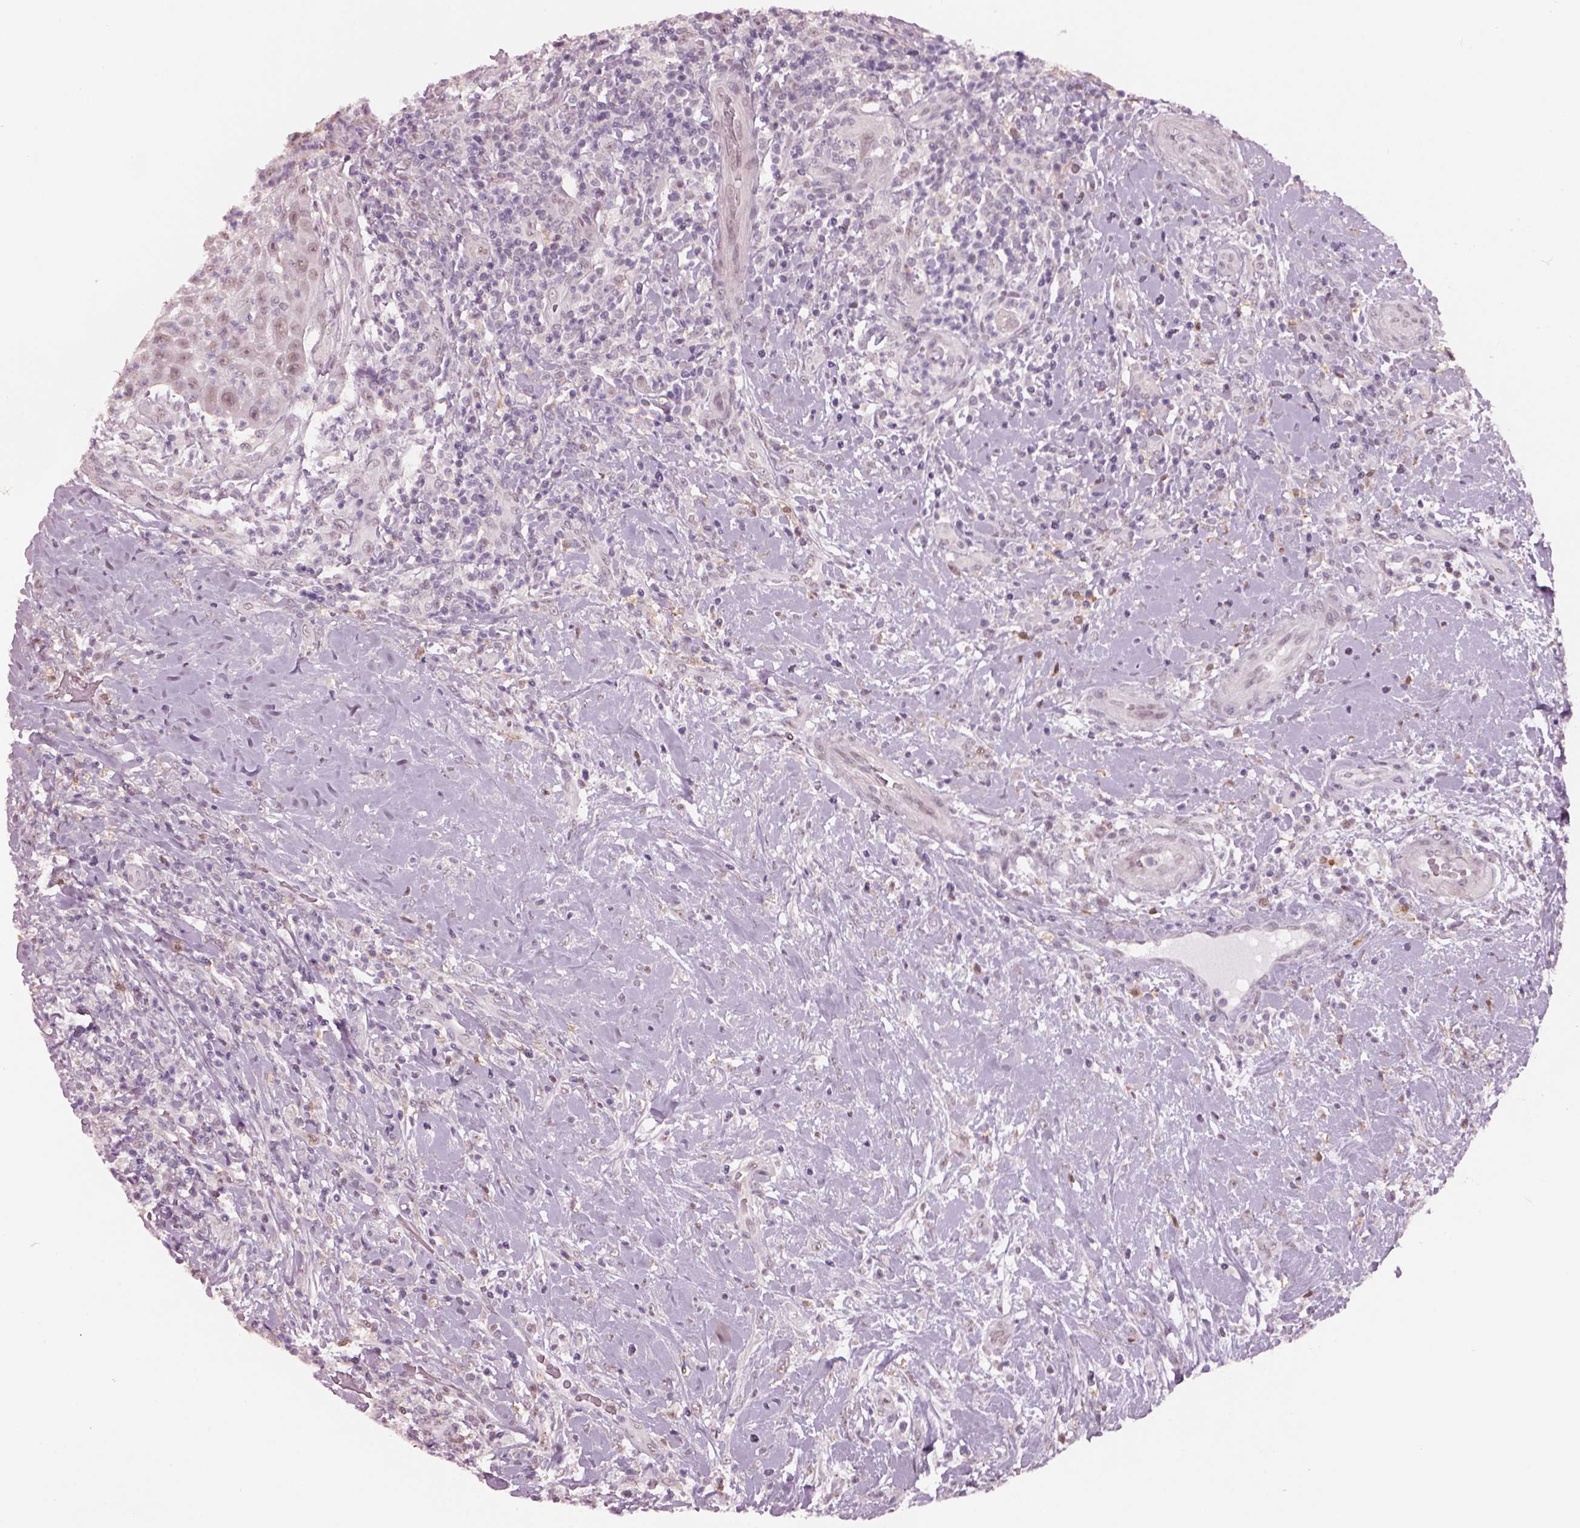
{"staining": {"intensity": "negative", "quantity": "none", "location": "none"}, "tissue": "head and neck cancer", "cell_type": "Tumor cells", "image_type": "cancer", "snomed": [{"axis": "morphology", "description": "Squamous cell carcinoma, NOS"}, {"axis": "topography", "description": "Head-Neck"}], "caption": "DAB (3,3'-diaminobenzidine) immunohistochemical staining of head and neck cancer demonstrates no significant staining in tumor cells.", "gene": "NAT8", "patient": {"sex": "male", "age": 69}}